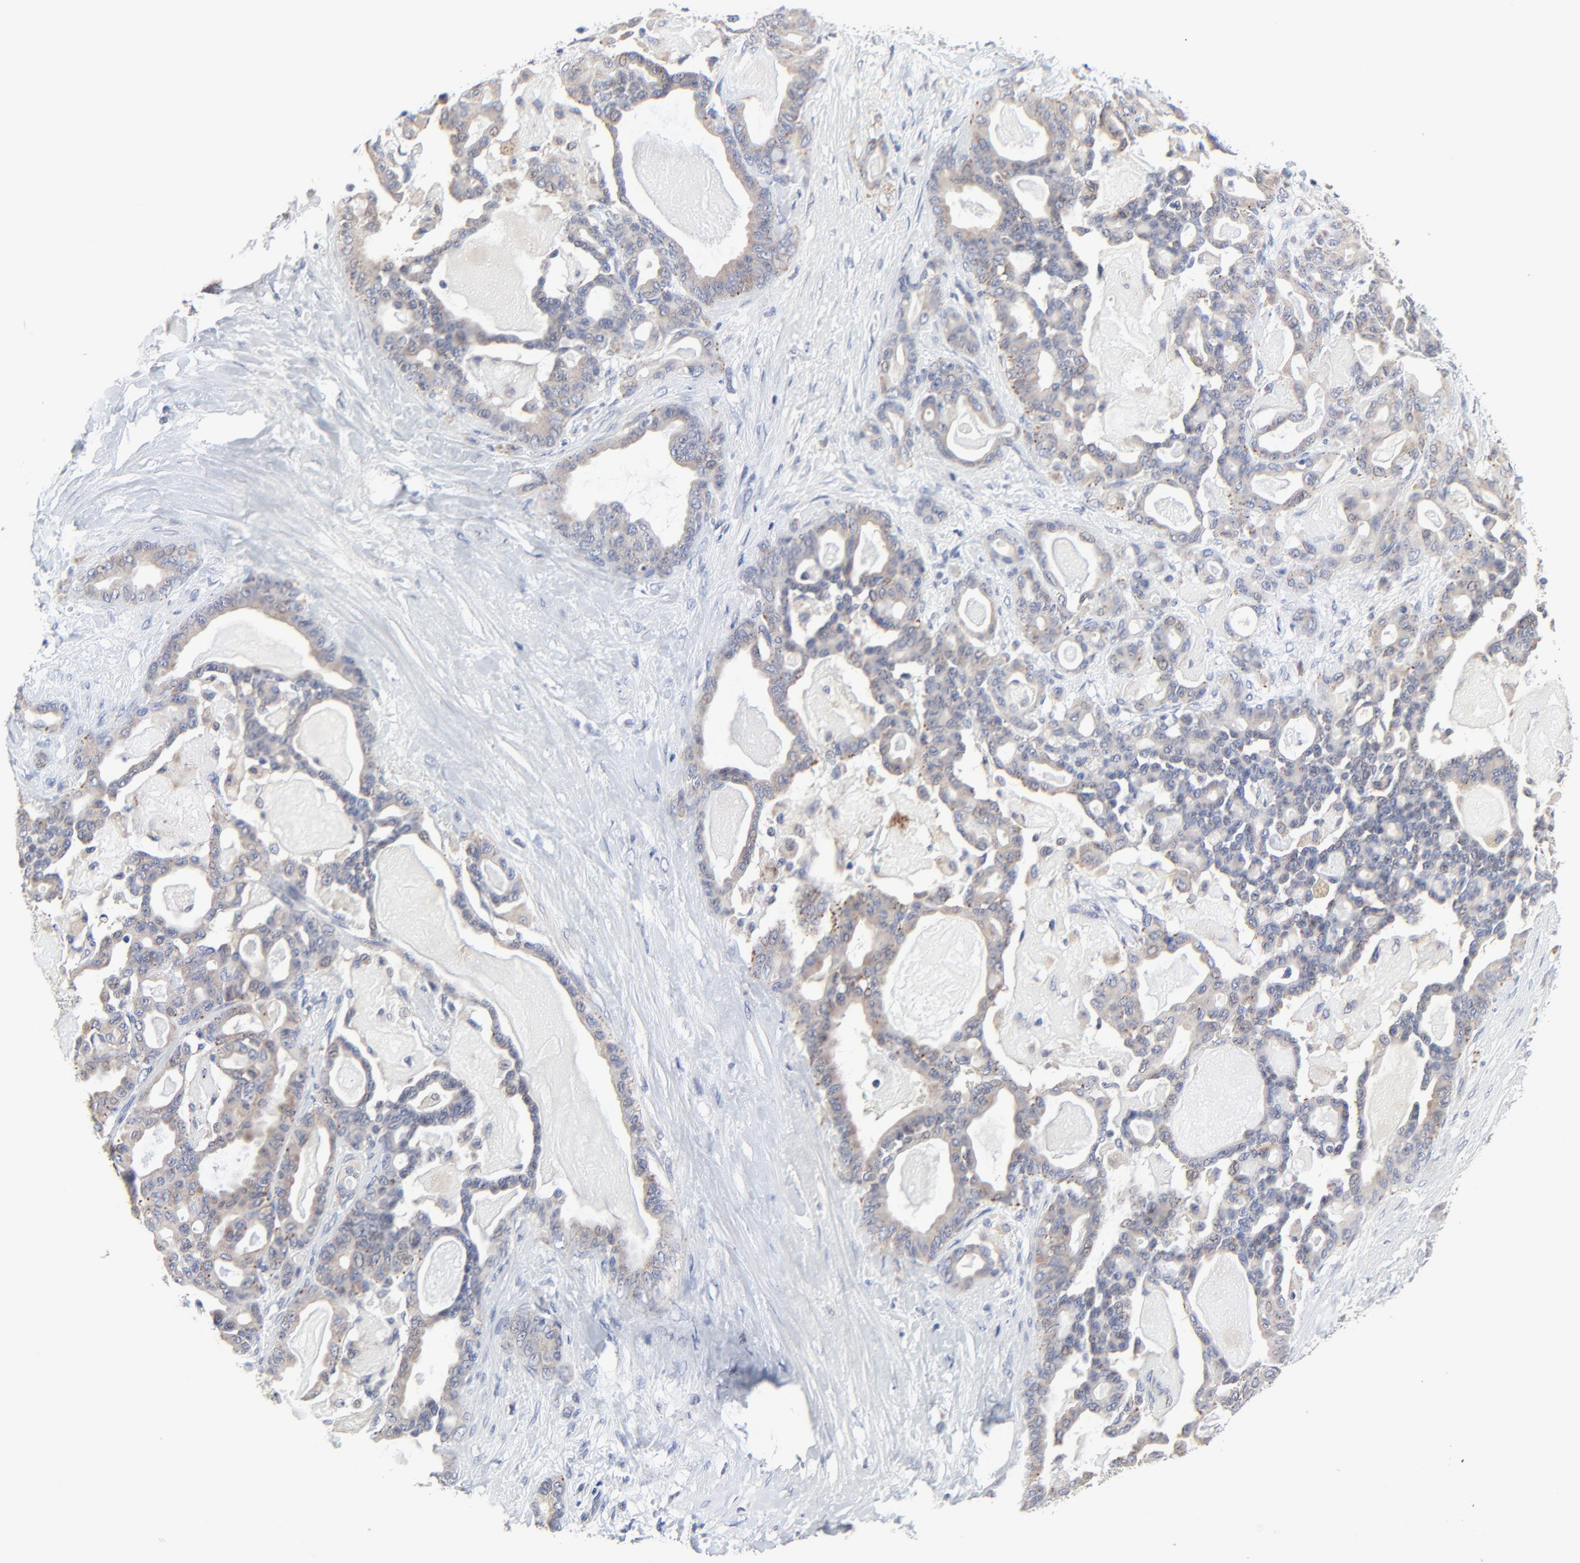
{"staining": {"intensity": "weak", "quantity": ">75%", "location": "cytoplasmic/membranous"}, "tissue": "pancreatic cancer", "cell_type": "Tumor cells", "image_type": "cancer", "snomed": [{"axis": "morphology", "description": "Adenocarcinoma, NOS"}, {"axis": "topography", "description": "Pancreas"}], "caption": "DAB immunohistochemical staining of human pancreatic cancer (adenocarcinoma) displays weak cytoplasmic/membranous protein staining in about >75% of tumor cells. The staining is performed using DAB (3,3'-diaminobenzidine) brown chromogen to label protein expression. The nuclei are counter-stained blue using hematoxylin.", "gene": "DHRSX", "patient": {"sex": "male", "age": 63}}